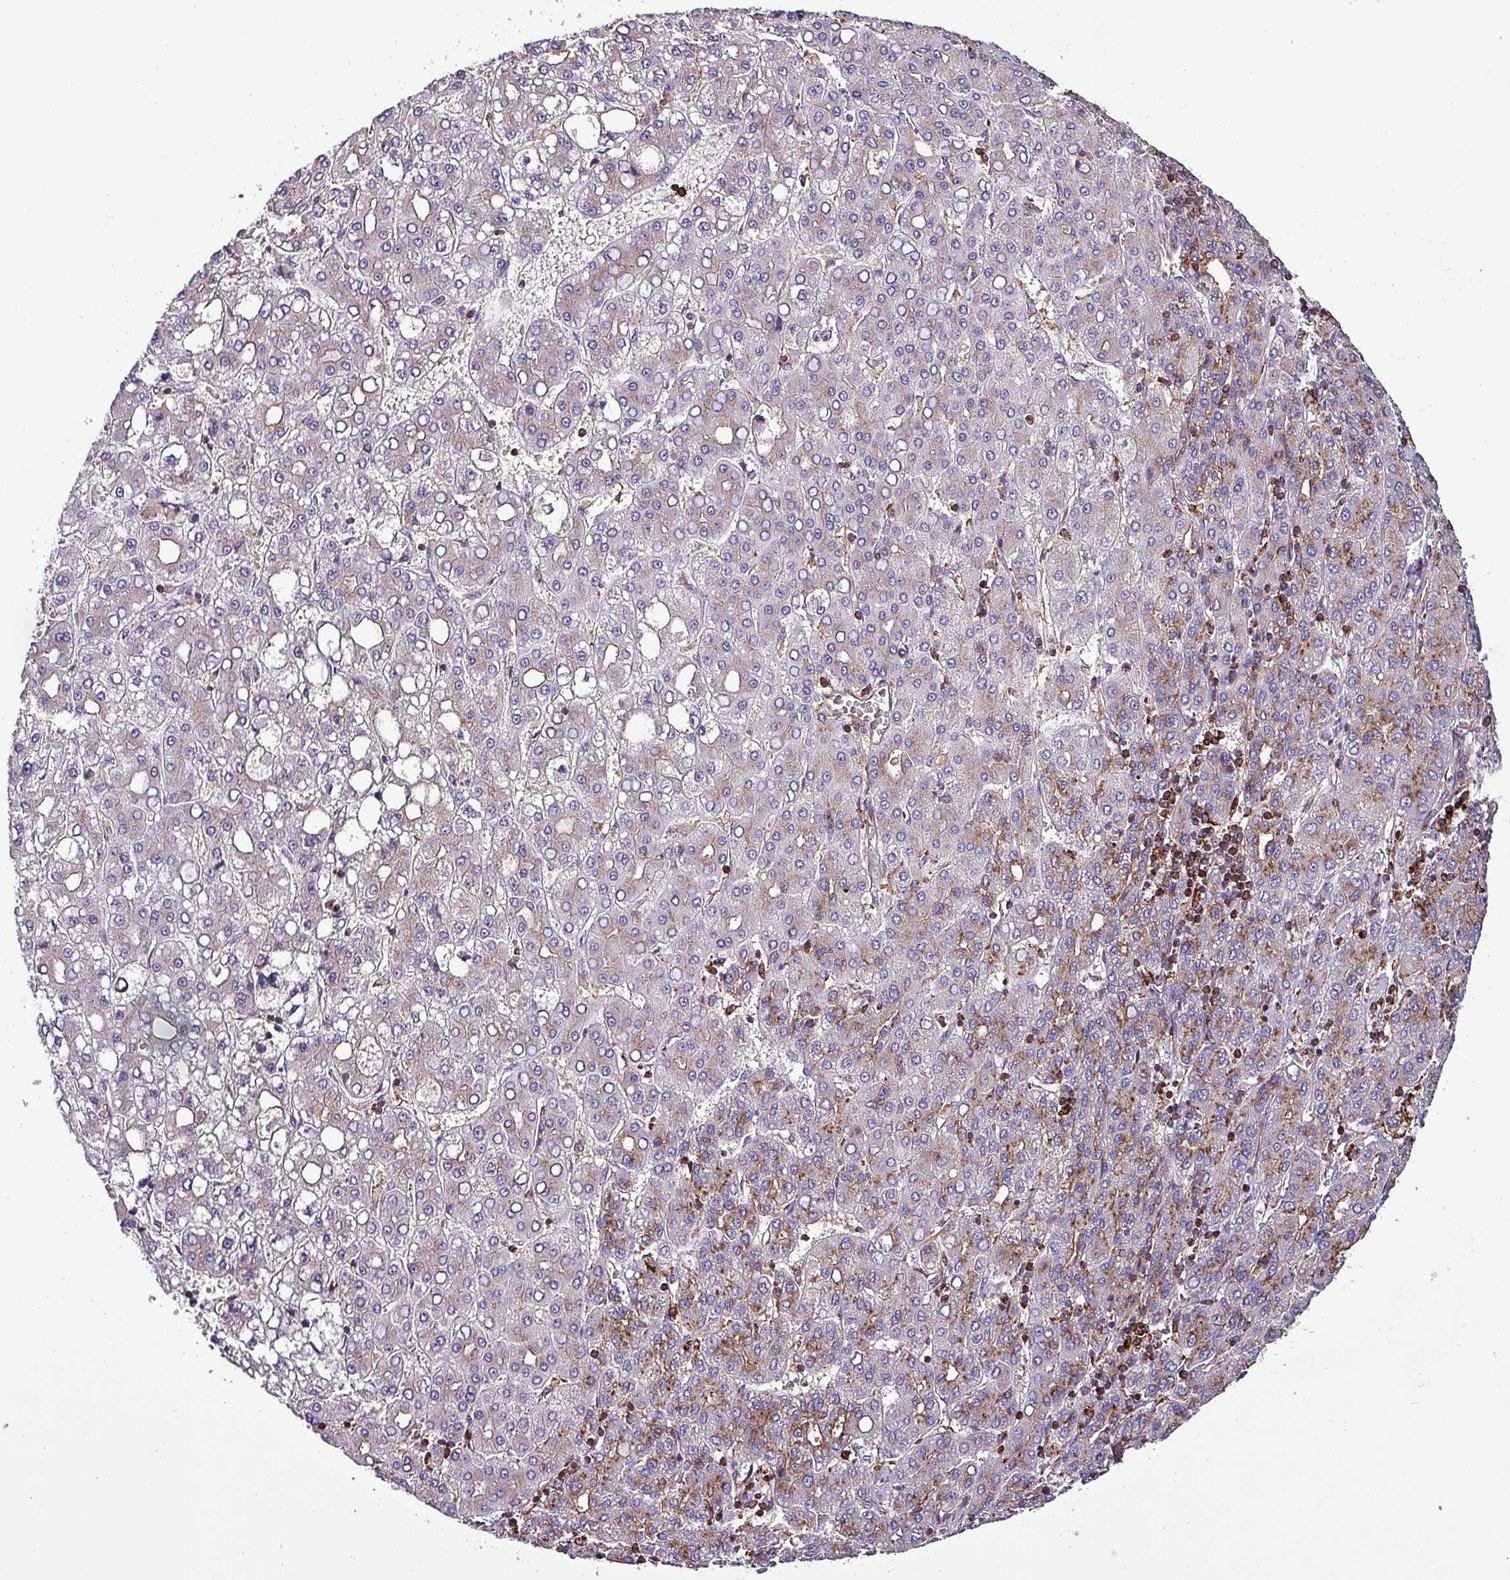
{"staining": {"intensity": "moderate", "quantity": "<25%", "location": "cytoplasmic/membranous"}, "tissue": "liver cancer", "cell_type": "Tumor cells", "image_type": "cancer", "snomed": [{"axis": "morphology", "description": "Carcinoma, Hepatocellular, NOS"}, {"axis": "topography", "description": "Liver"}], "caption": "Protein expression analysis of liver cancer (hepatocellular carcinoma) reveals moderate cytoplasmic/membranous staining in approximately <25% of tumor cells. (IHC, brightfield microscopy, high magnification).", "gene": "VAMP4", "patient": {"sex": "male", "age": 65}}